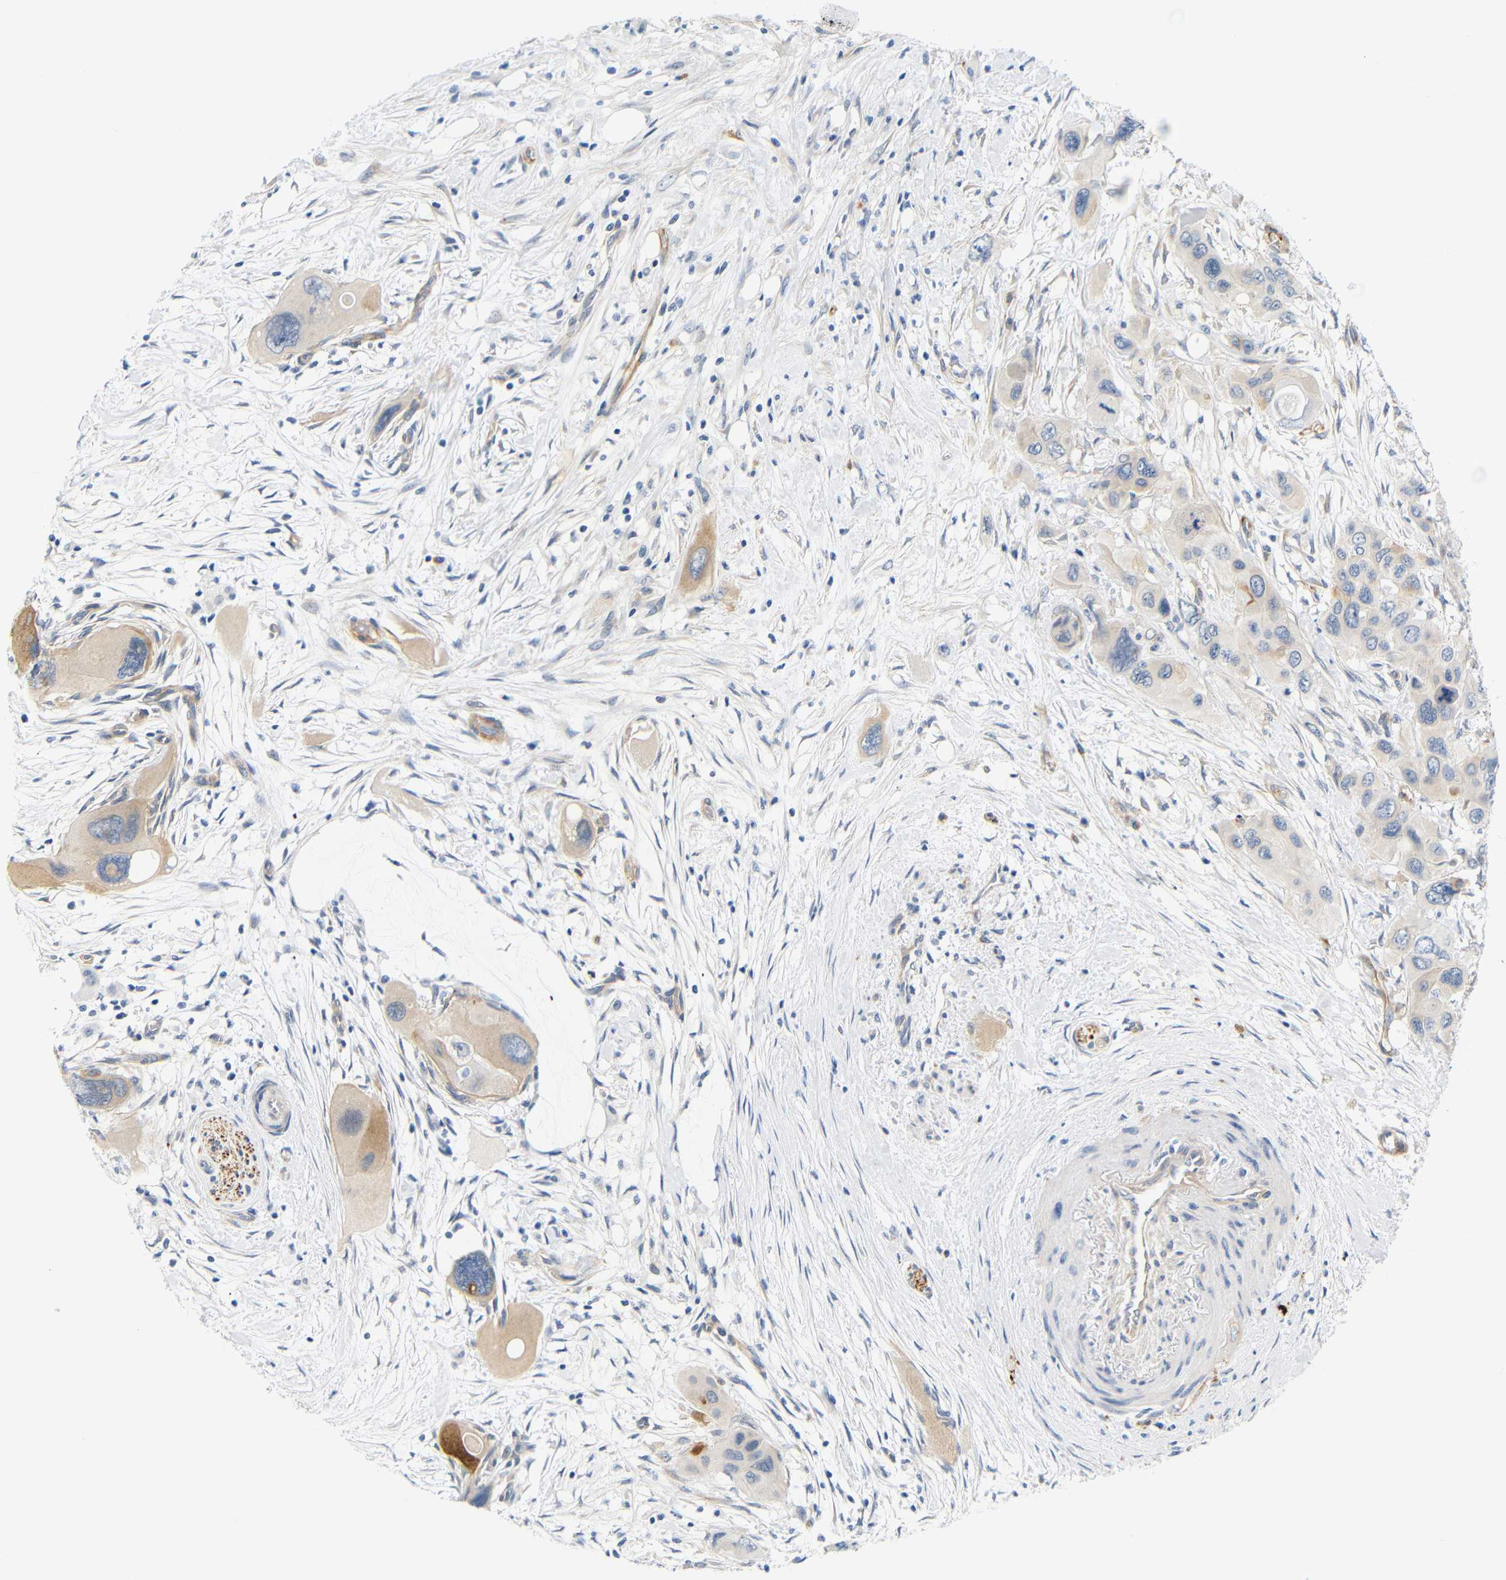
{"staining": {"intensity": "weak", "quantity": "25%-75%", "location": "cytoplasmic/membranous"}, "tissue": "pancreatic cancer", "cell_type": "Tumor cells", "image_type": "cancer", "snomed": [{"axis": "morphology", "description": "Adenocarcinoma, NOS"}, {"axis": "topography", "description": "Pancreas"}], "caption": "Immunohistochemistry of pancreatic cancer (adenocarcinoma) reveals low levels of weak cytoplasmic/membranous expression in about 25%-75% of tumor cells.", "gene": "STMN3", "patient": {"sex": "male", "age": 73}}